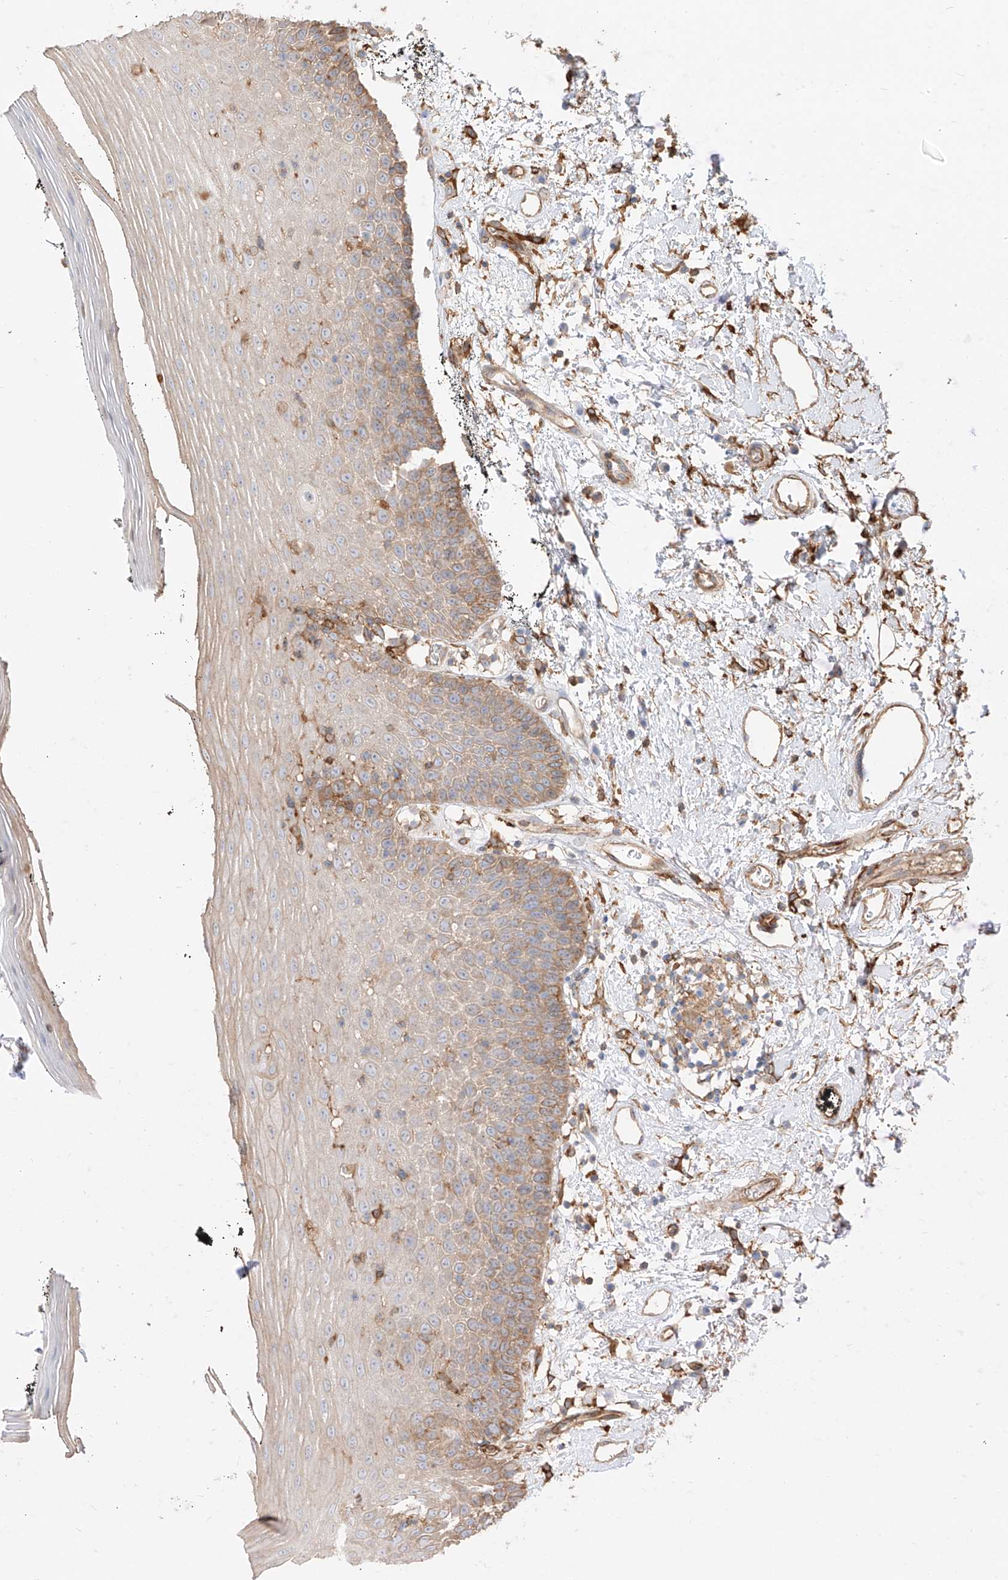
{"staining": {"intensity": "moderate", "quantity": "25%-75%", "location": "cytoplasmic/membranous"}, "tissue": "oral mucosa", "cell_type": "Squamous epithelial cells", "image_type": "normal", "snomed": [{"axis": "morphology", "description": "Normal tissue, NOS"}, {"axis": "topography", "description": "Oral tissue"}], "caption": "The histopathology image shows staining of normal oral mucosa, revealing moderate cytoplasmic/membranous protein staining (brown color) within squamous epithelial cells. (DAB = brown stain, brightfield microscopy at high magnification).", "gene": "SNX9", "patient": {"sex": "male", "age": 74}}